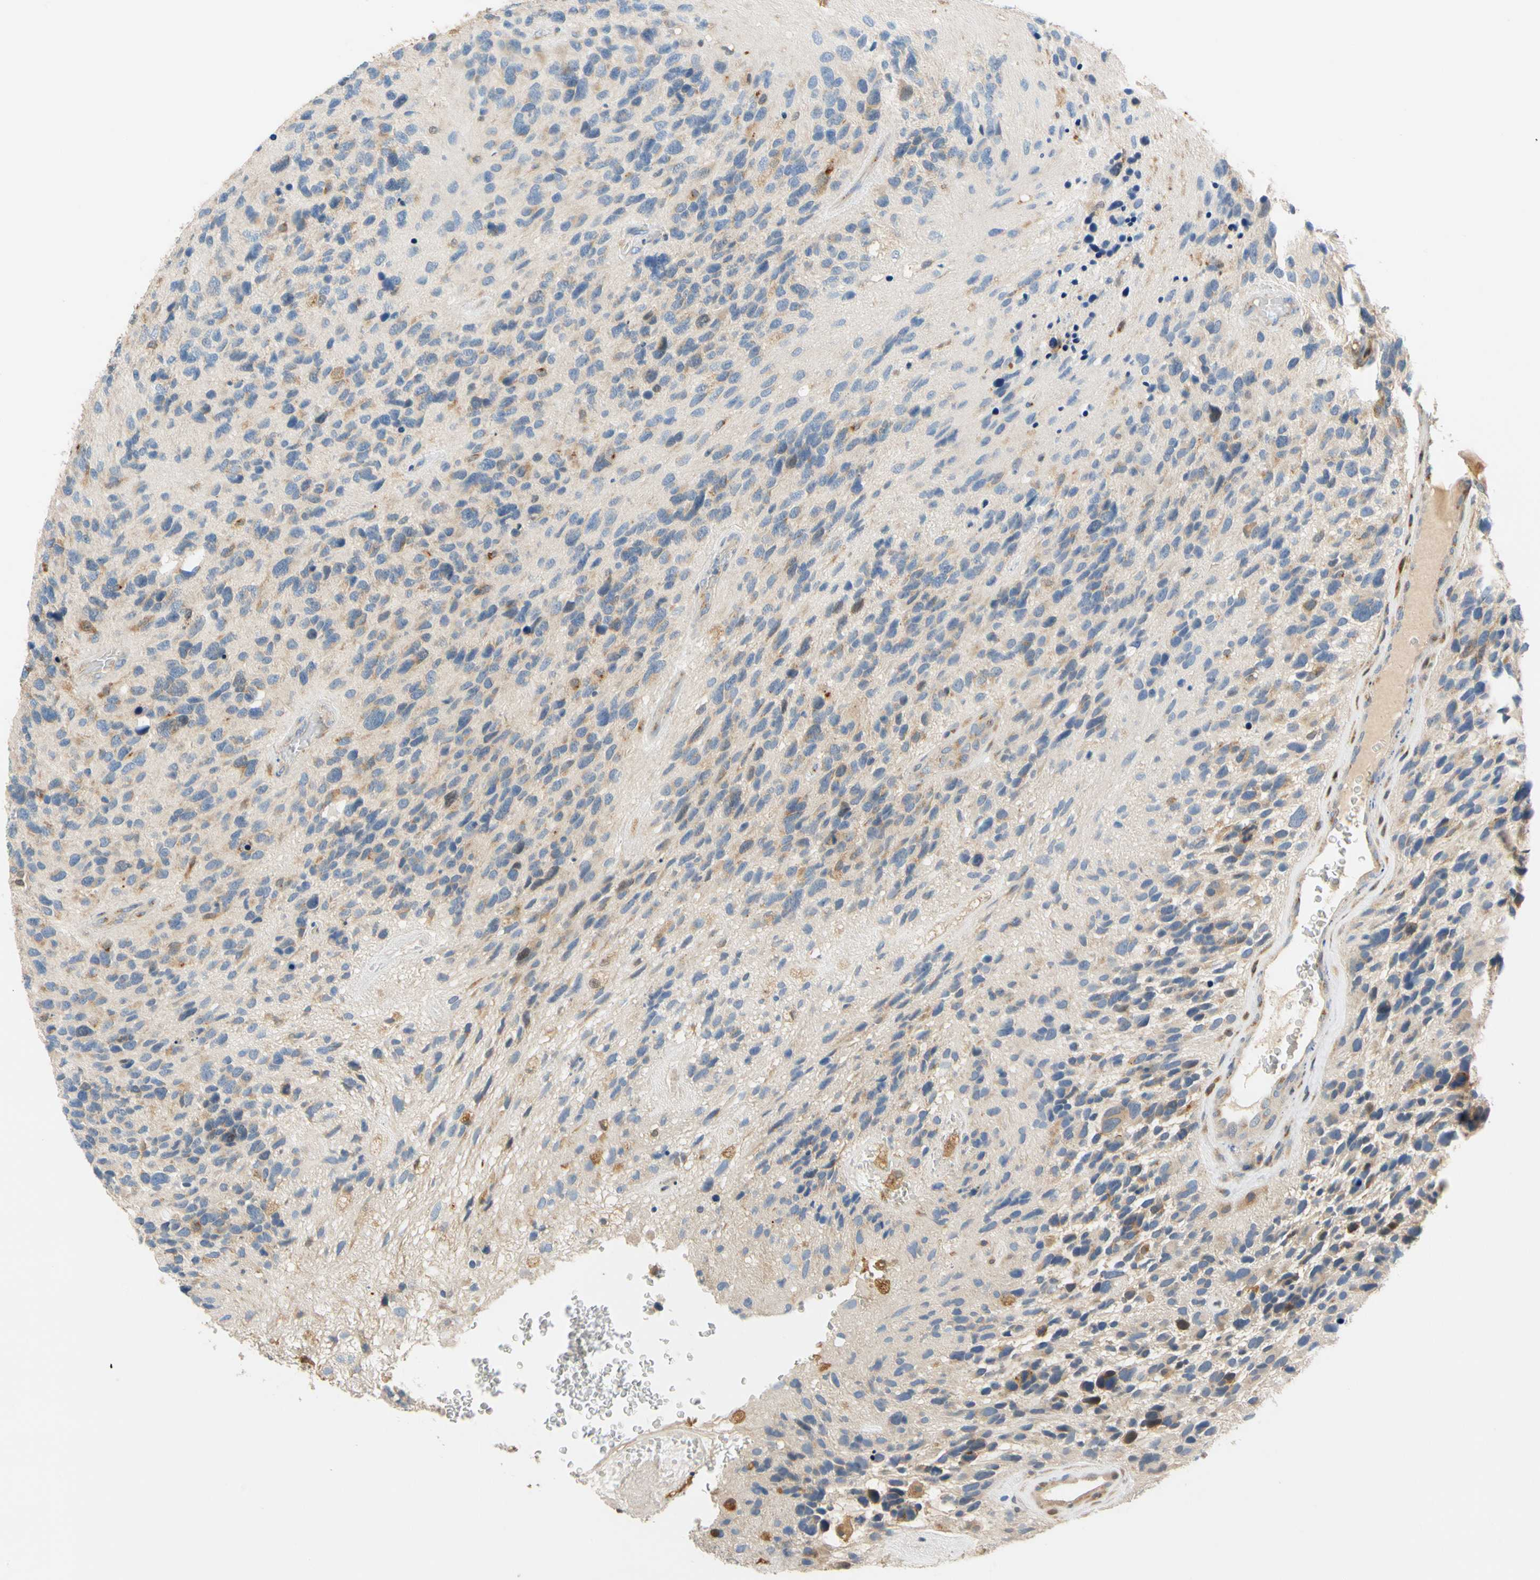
{"staining": {"intensity": "weak", "quantity": "<25%", "location": "cytoplasmic/membranous"}, "tissue": "glioma", "cell_type": "Tumor cells", "image_type": "cancer", "snomed": [{"axis": "morphology", "description": "Glioma, malignant, High grade"}, {"axis": "topography", "description": "Brain"}], "caption": "The histopathology image displays no significant expression in tumor cells of glioma.", "gene": "GPSM2", "patient": {"sex": "female", "age": 58}}